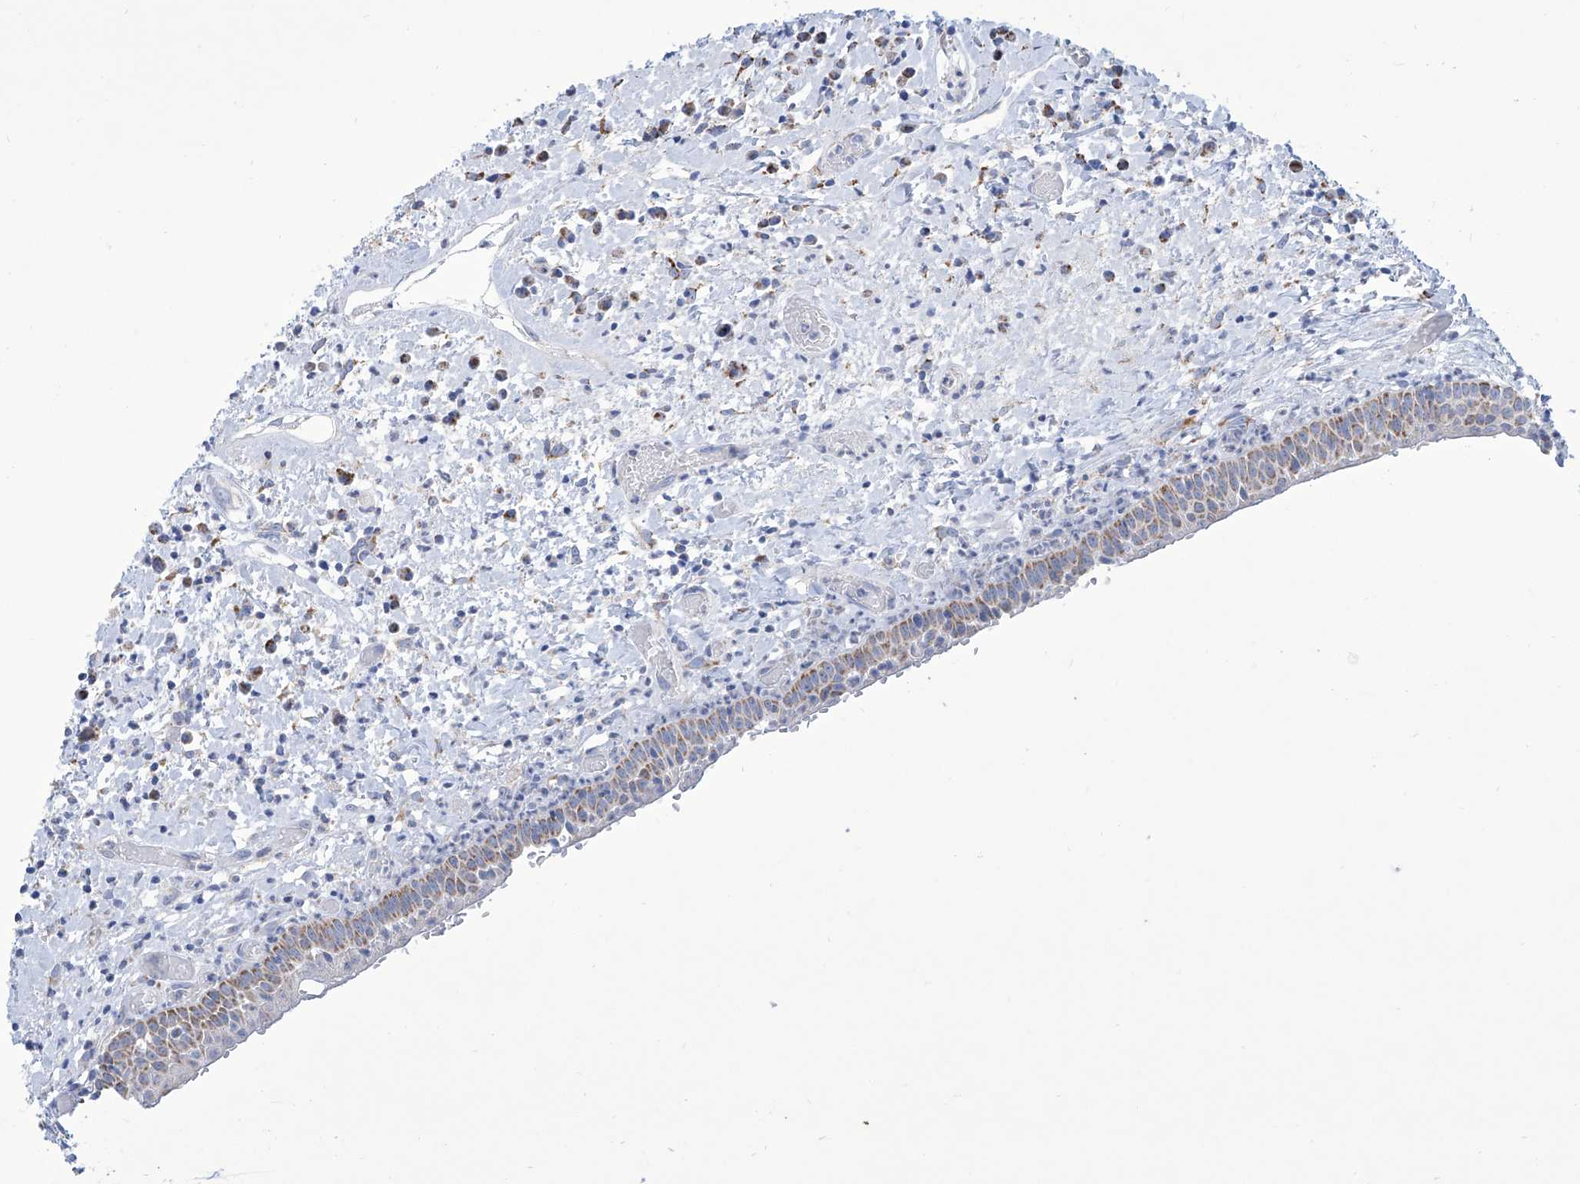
{"staining": {"intensity": "weak", "quantity": "<25%", "location": "cytoplasmic/membranous"}, "tissue": "oral mucosa", "cell_type": "Squamous epithelial cells", "image_type": "normal", "snomed": [{"axis": "morphology", "description": "Normal tissue, NOS"}, {"axis": "topography", "description": "Oral tissue"}], "caption": "This image is of benign oral mucosa stained with immunohistochemistry to label a protein in brown with the nuclei are counter-stained blue. There is no positivity in squamous epithelial cells. (DAB immunohistochemistry (IHC), high magnification).", "gene": "ALDH6A1", "patient": {"sex": "female", "age": 76}}